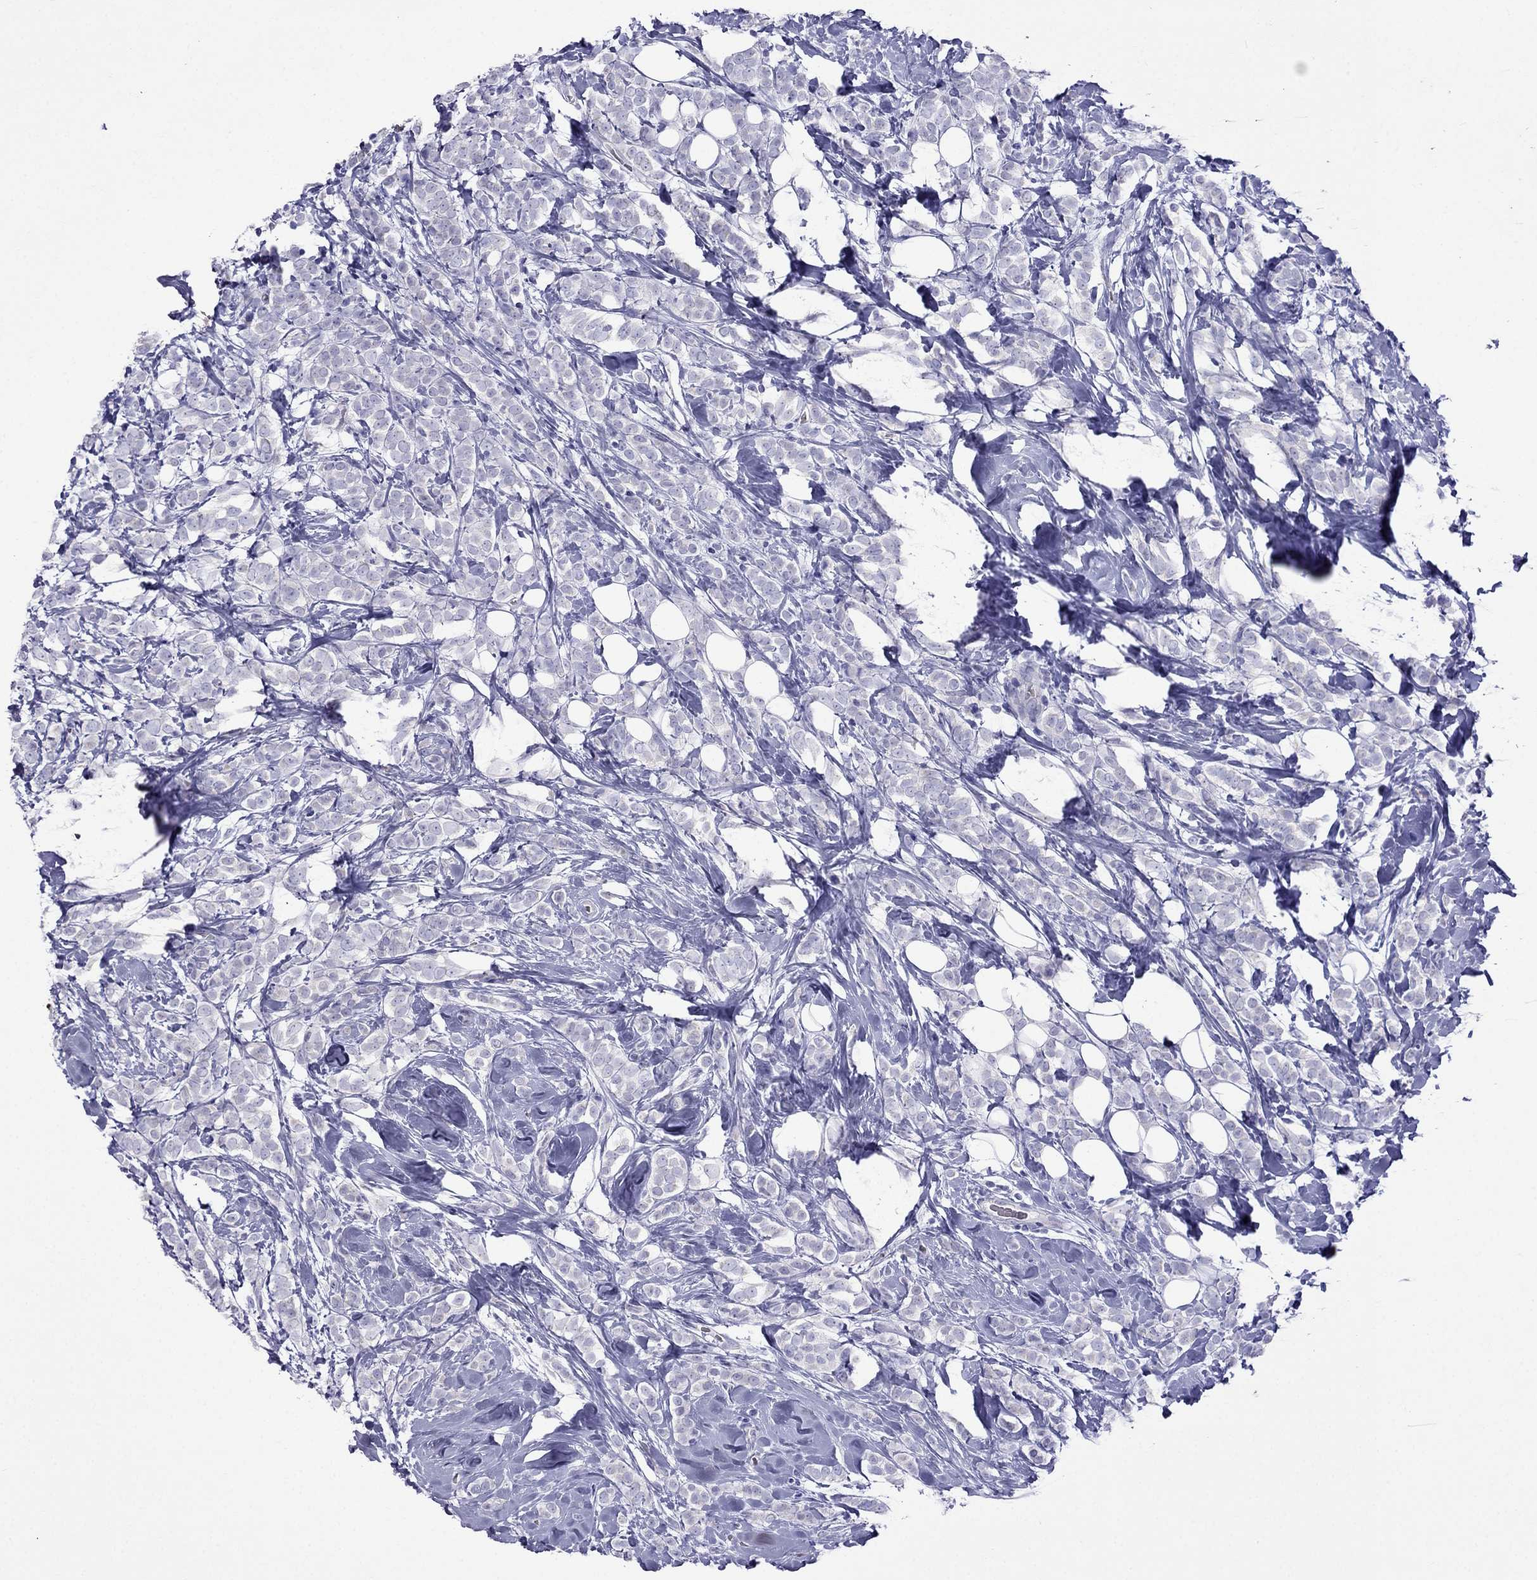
{"staining": {"intensity": "negative", "quantity": "none", "location": "none"}, "tissue": "breast cancer", "cell_type": "Tumor cells", "image_type": "cancer", "snomed": [{"axis": "morphology", "description": "Lobular carcinoma"}, {"axis": "topography", "description": "Breast"}], "caption": "Photomicrograph shows no significant protein staining in tumor cells of breast lobular carcinoma.", "gene": "TDRD1", "patient": {"sex": "female", "age": 49}}